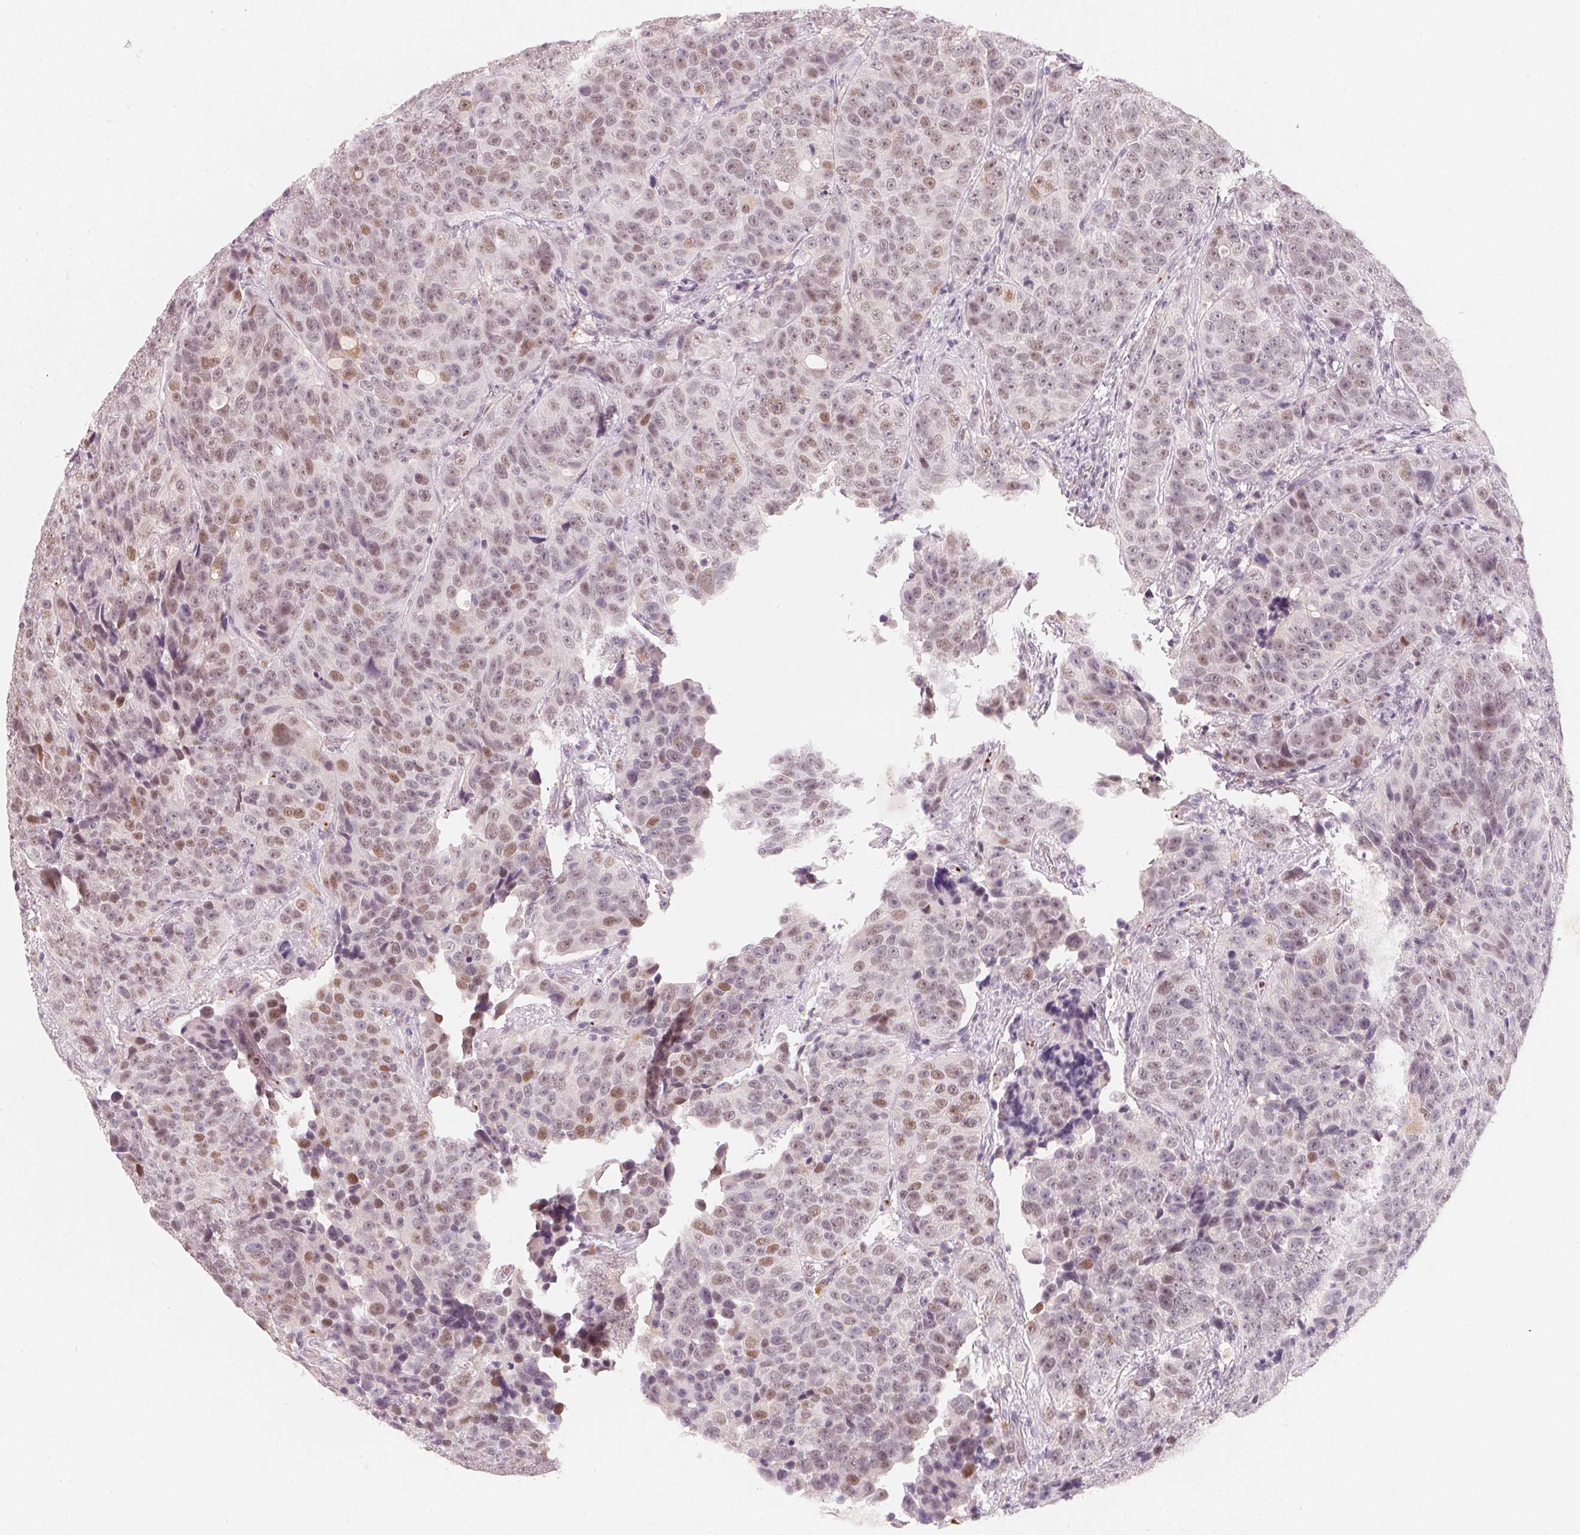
{"staining": {"intensity": "weak", "quantity": ">75%", "location": "nuclear"}, "tissue": "urothelial cancer", "cell_type": "Tumor cells", "image_type": "cancer", "snomed": [{"axis": "morphology", "description": "Urothelial carcinoma, NOS"}, {"axis": "topography", "description": "Urinary bladder"}], "caption": "Transitional cell carcinoma was stained to show a protein in brown. There is low levels of weak nuclear staining in about >75% of tumor cells.", "gene": "ARHGAP22", "patient": {"sex": "male", "age": 52}}